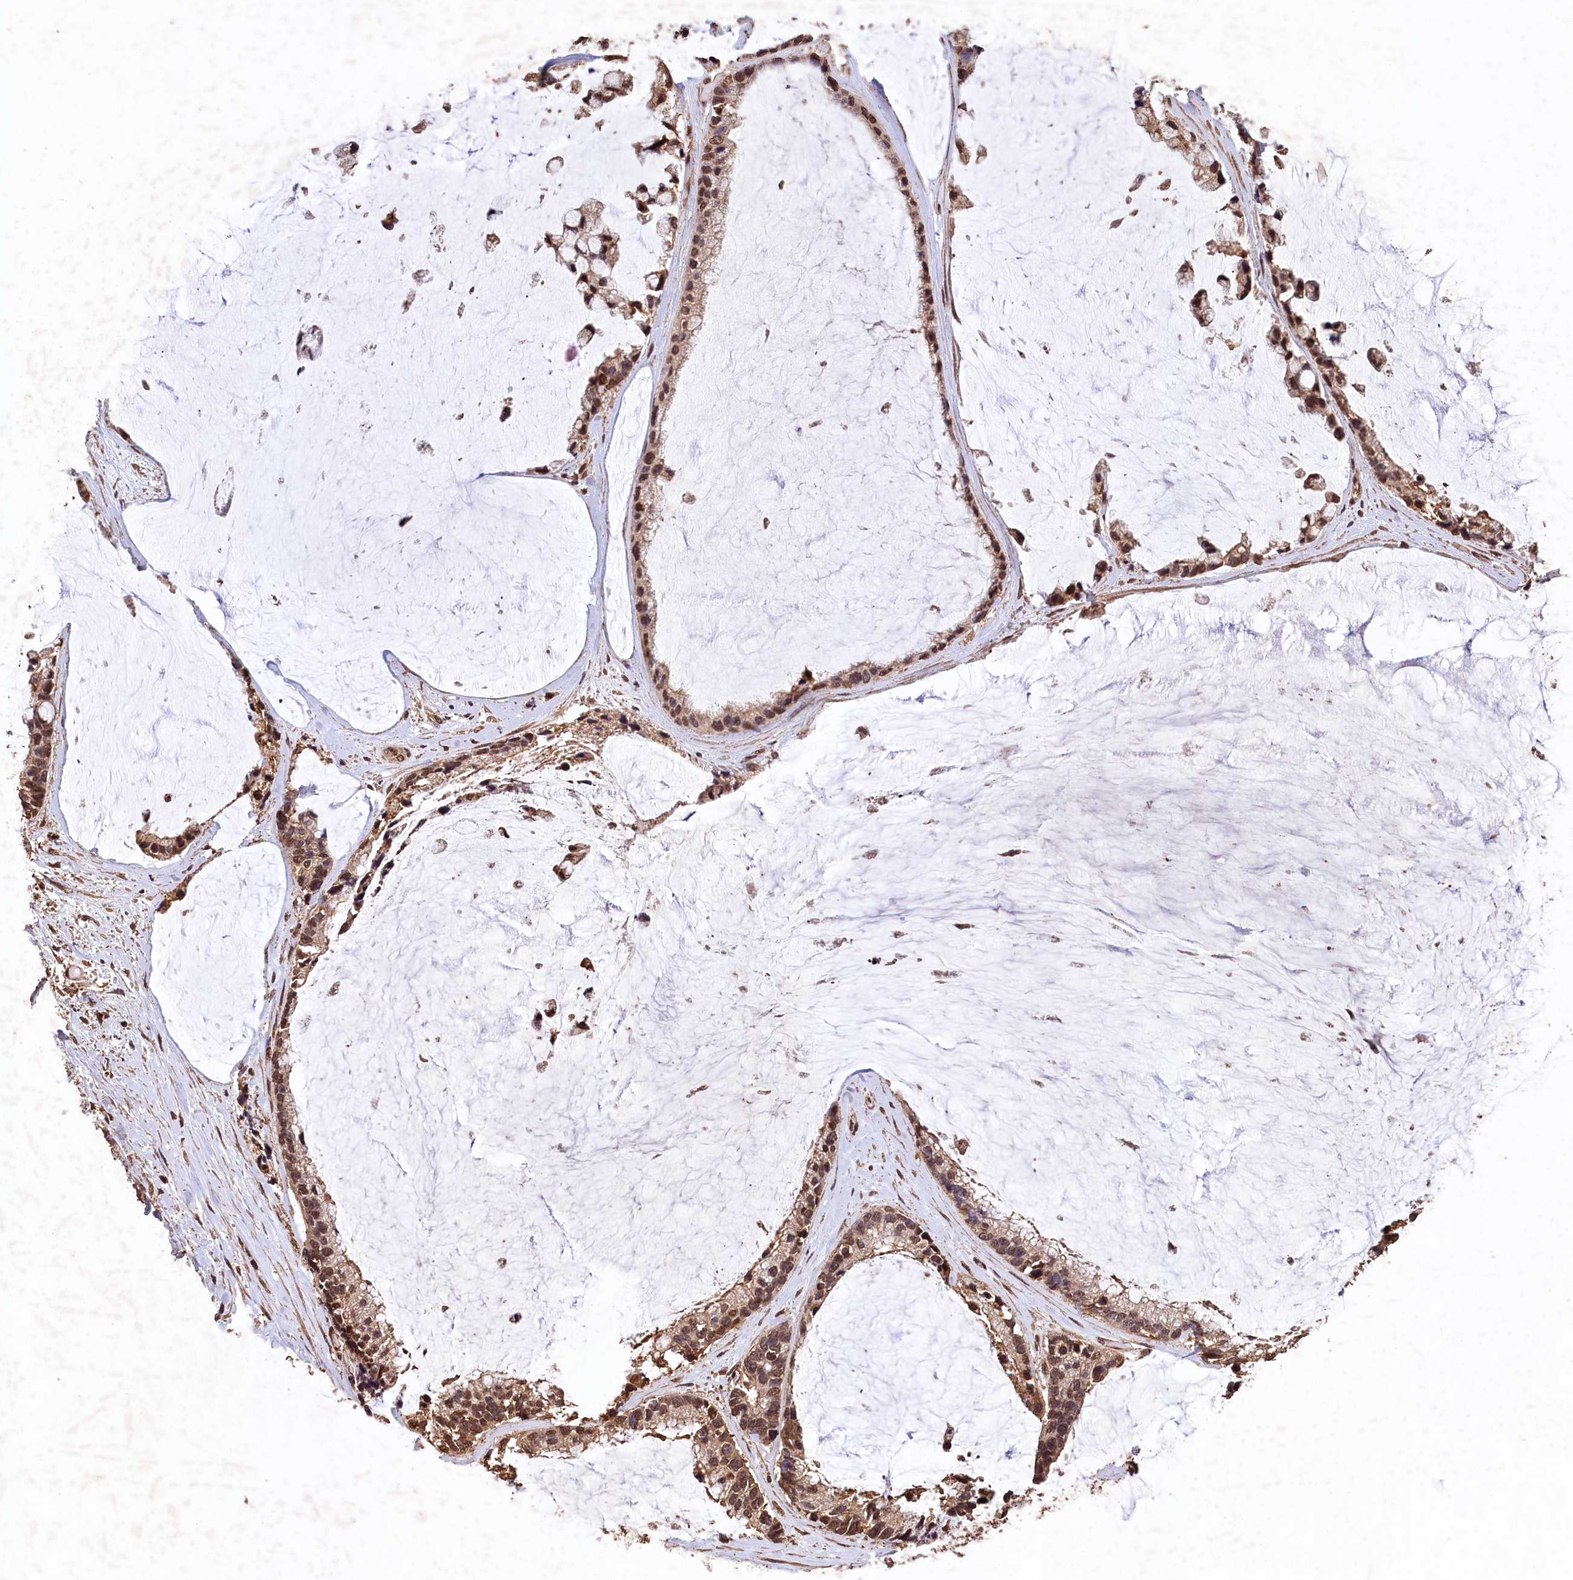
{"staining": {"intensity": "moderate", "quantity": ">75%", "location": "cytoplasmic/membranous,nuclear"}, "tissue": "ovarian cancer", "cell_type": "Tumor cells", "image_type": "cancer", "snomed": [{"axis": "morphology", "description": "Cystadenocarcinoma, mucinous, NOS"}, {"axis": "topography", "description": "Ovary"}], "caption": "This photomicrograph shows immunohistochemistry (IHC) staining of human ovarian mucinous cystadenocarcinoma, with medium moderate cytoplasmic/membranous and nuclear staining in about >75% of tumor cells.", "gene": "CEP57L1", "patient": {"sex": "female", "age": 39}}